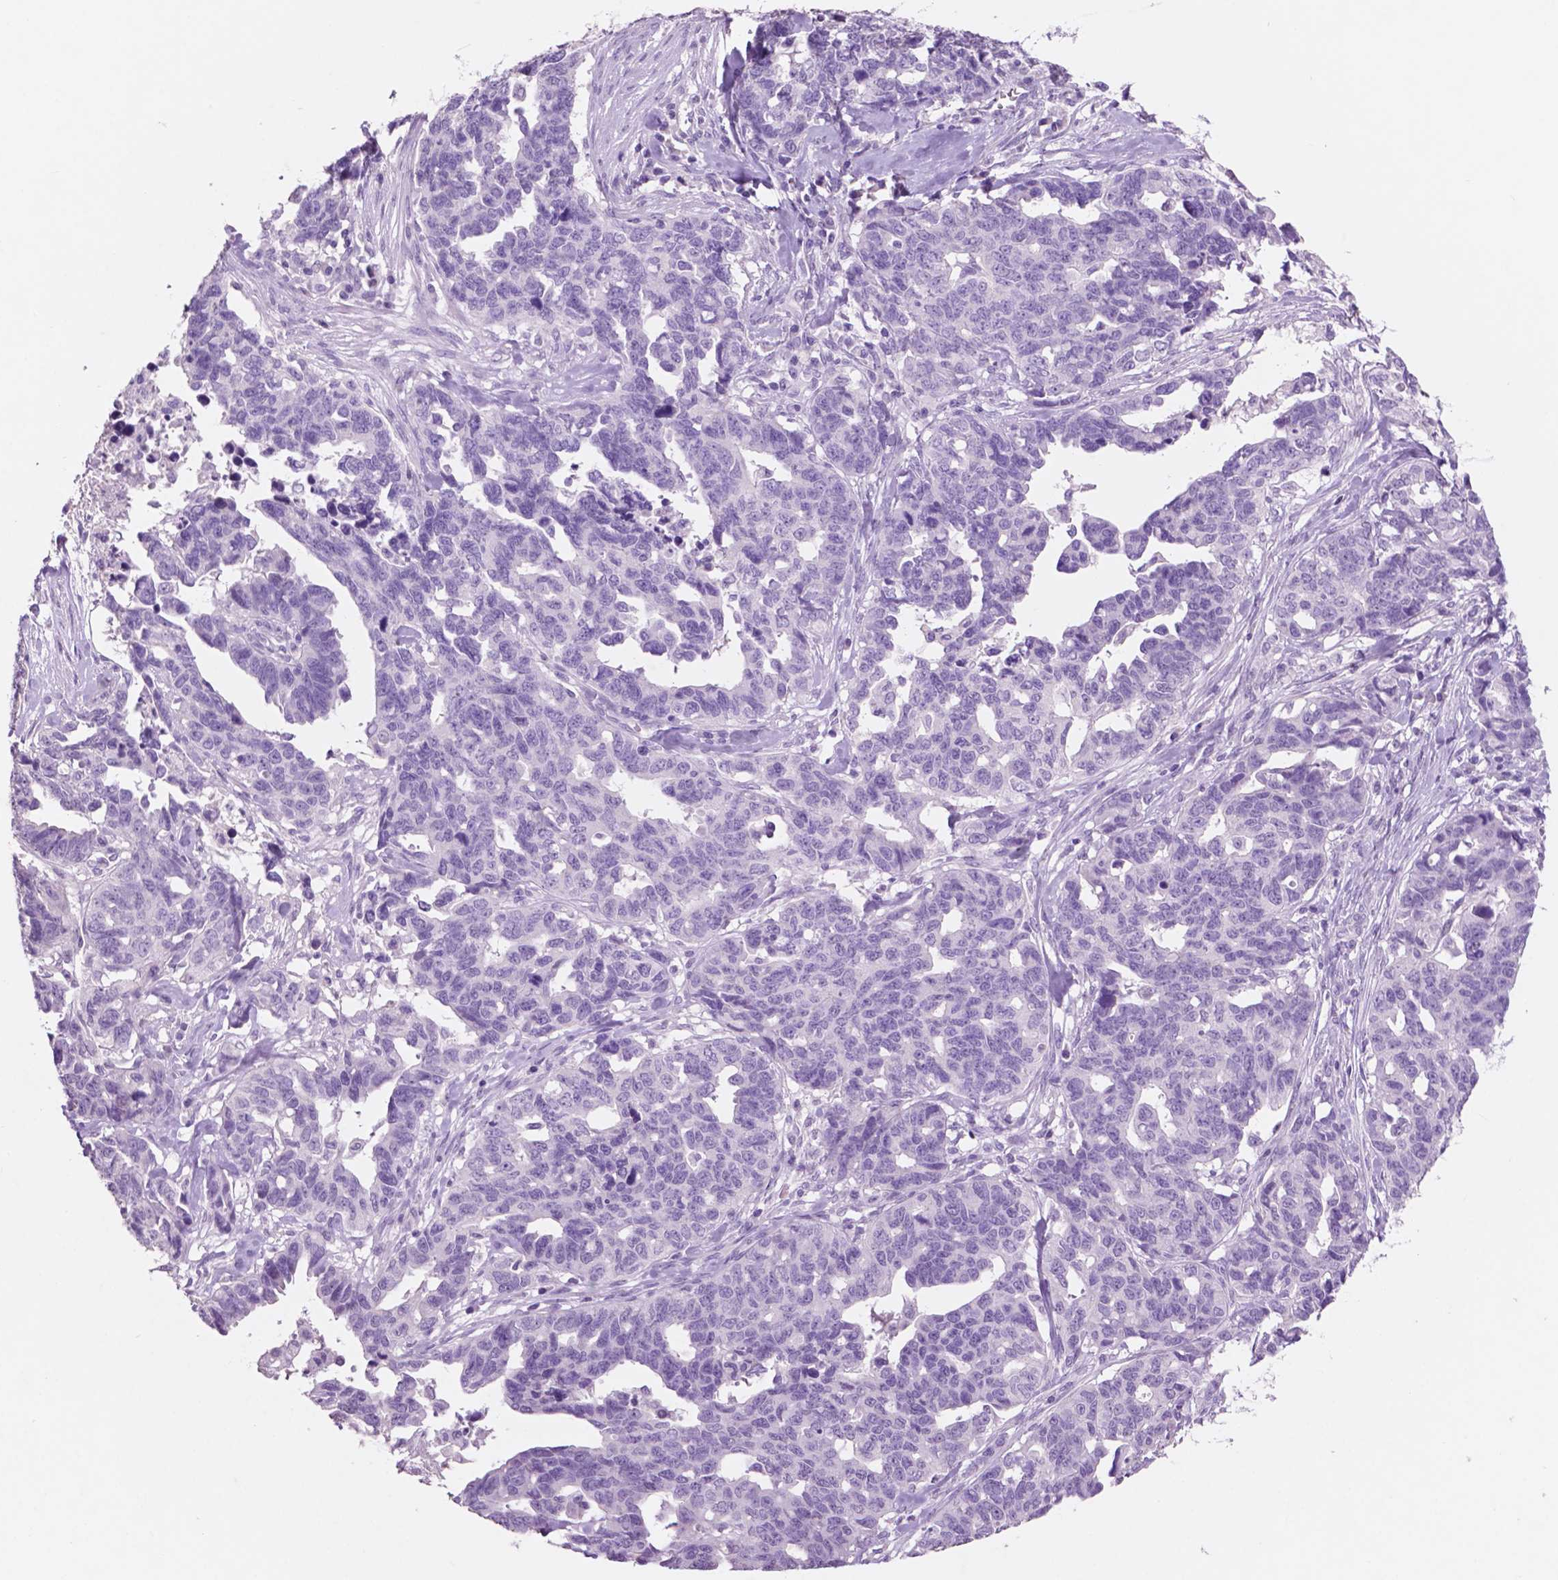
{"staining": {"intensity": "negative", "quantity": "none", "location": "none"}, "tissue": "ovarian cancer", "cell_type": "Tumor cells", "image_type": "cancer", "snomed": [{"axis": "morphology", "description": "Cystadenocarcinoma, serous, NOS"}, {"axis": "topography", "description": "Ovary"}], "caption": "There is no significant staining in tumor cells of serous cystadenocarcinoma (ovarian). Brightfield microscopy of IHC stained with DAB (3,3'-diaminobenzidine) (brown) and hematoxylin (blue), captured at high magnification.", "gene": "IDO1", "patient": {"sex": "female", "age": 69}}